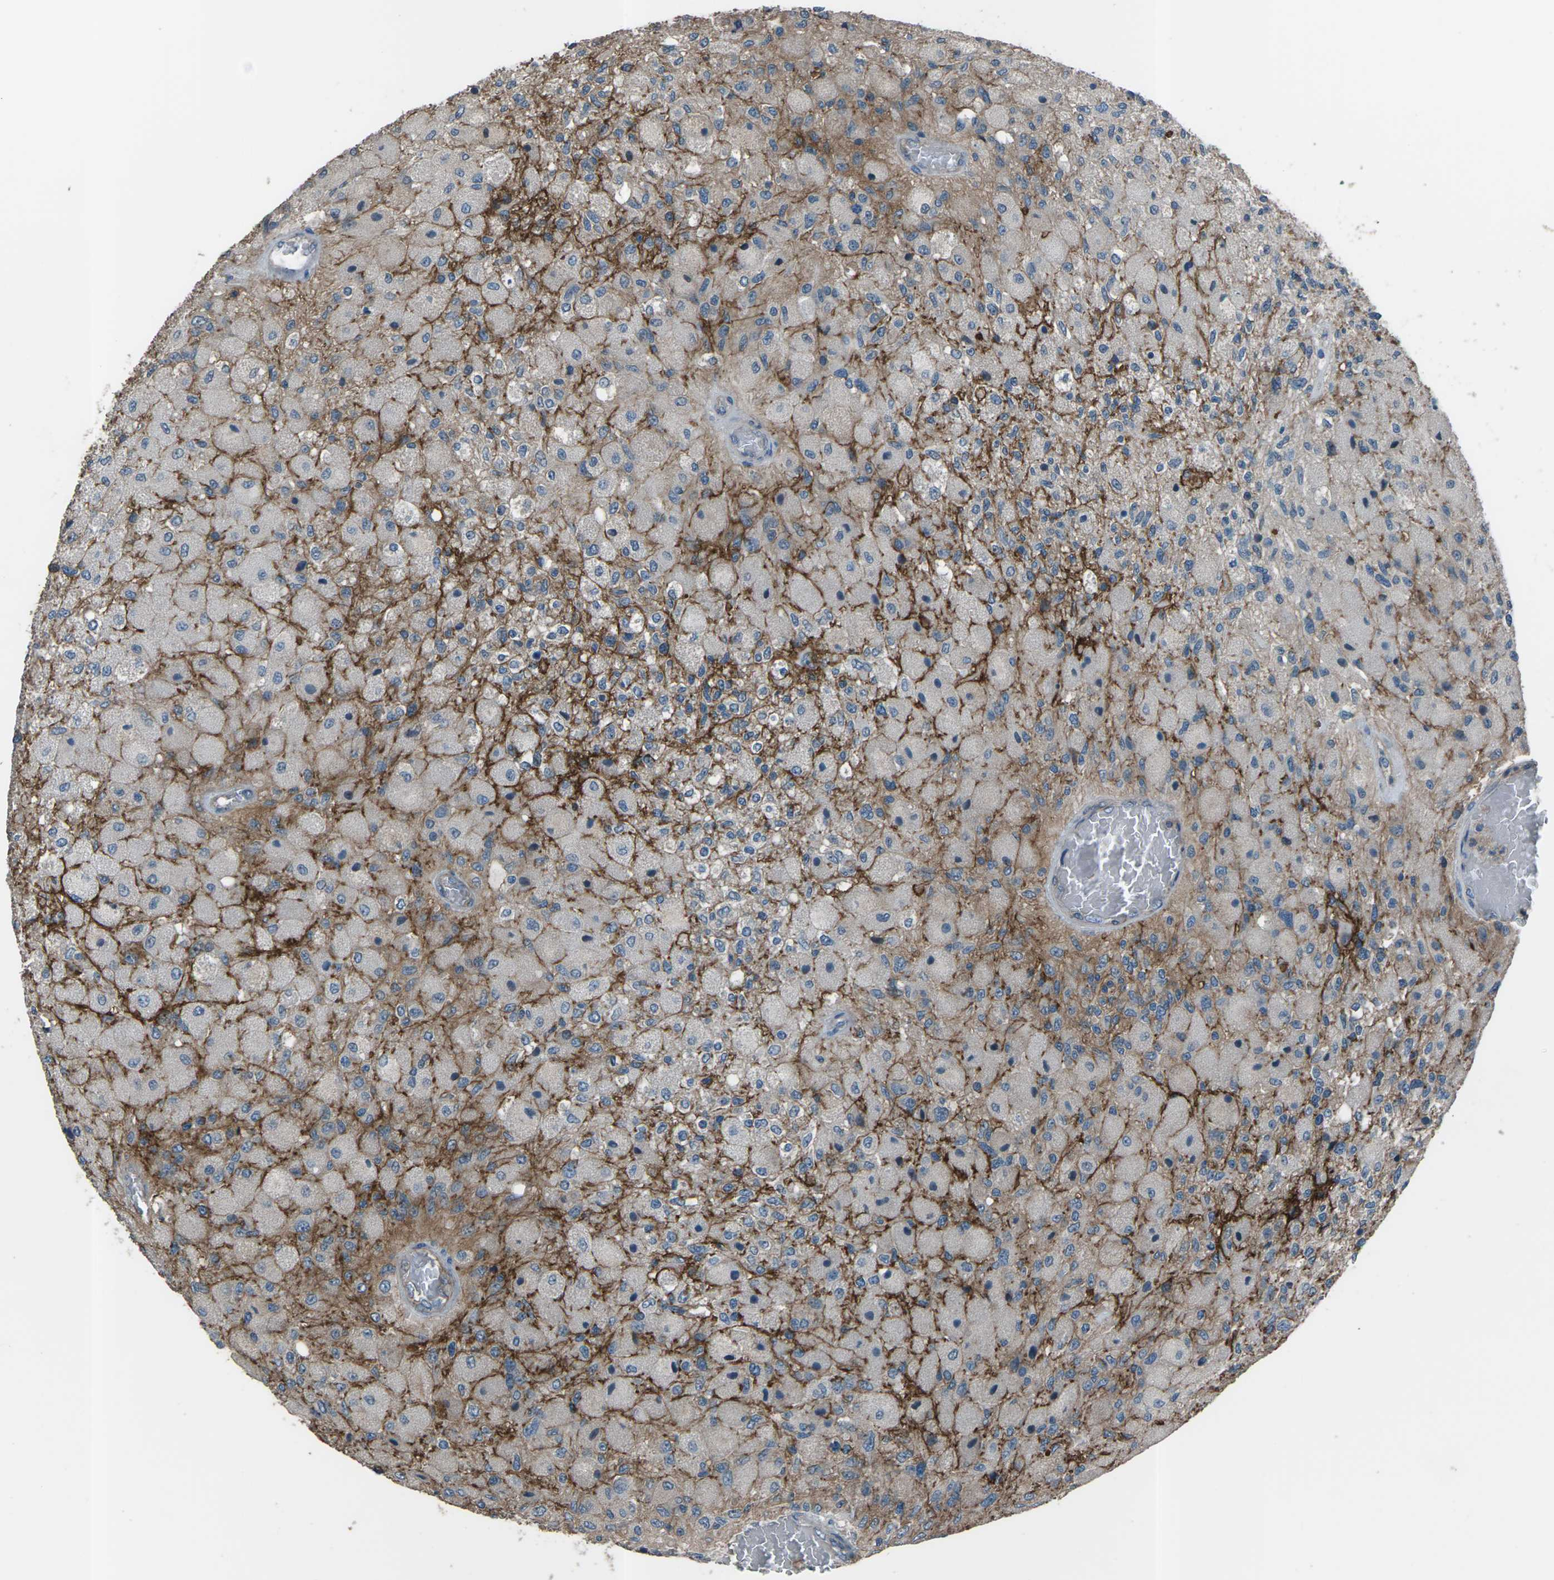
{"staining": {"intensity": "negative", "quantity": "none", "location": "none"}, "tissue": "glioma", "cell_type": "Tumor cells", "image_type": "cancer", "snomed": [{"axis": "morphology", "description": "Normal tissue, NOS"}, {"axis": "morphology", "description": "Glioma, malignant, High grade"}, {"axis": "topography", "description": "Cerebral cortex"}], "caption": "Tumor cells are negative for brown protein staining in malignant high-grade glioma.", "gene": "CMTM4", "patient": {"sex": "male", "age": 77}}